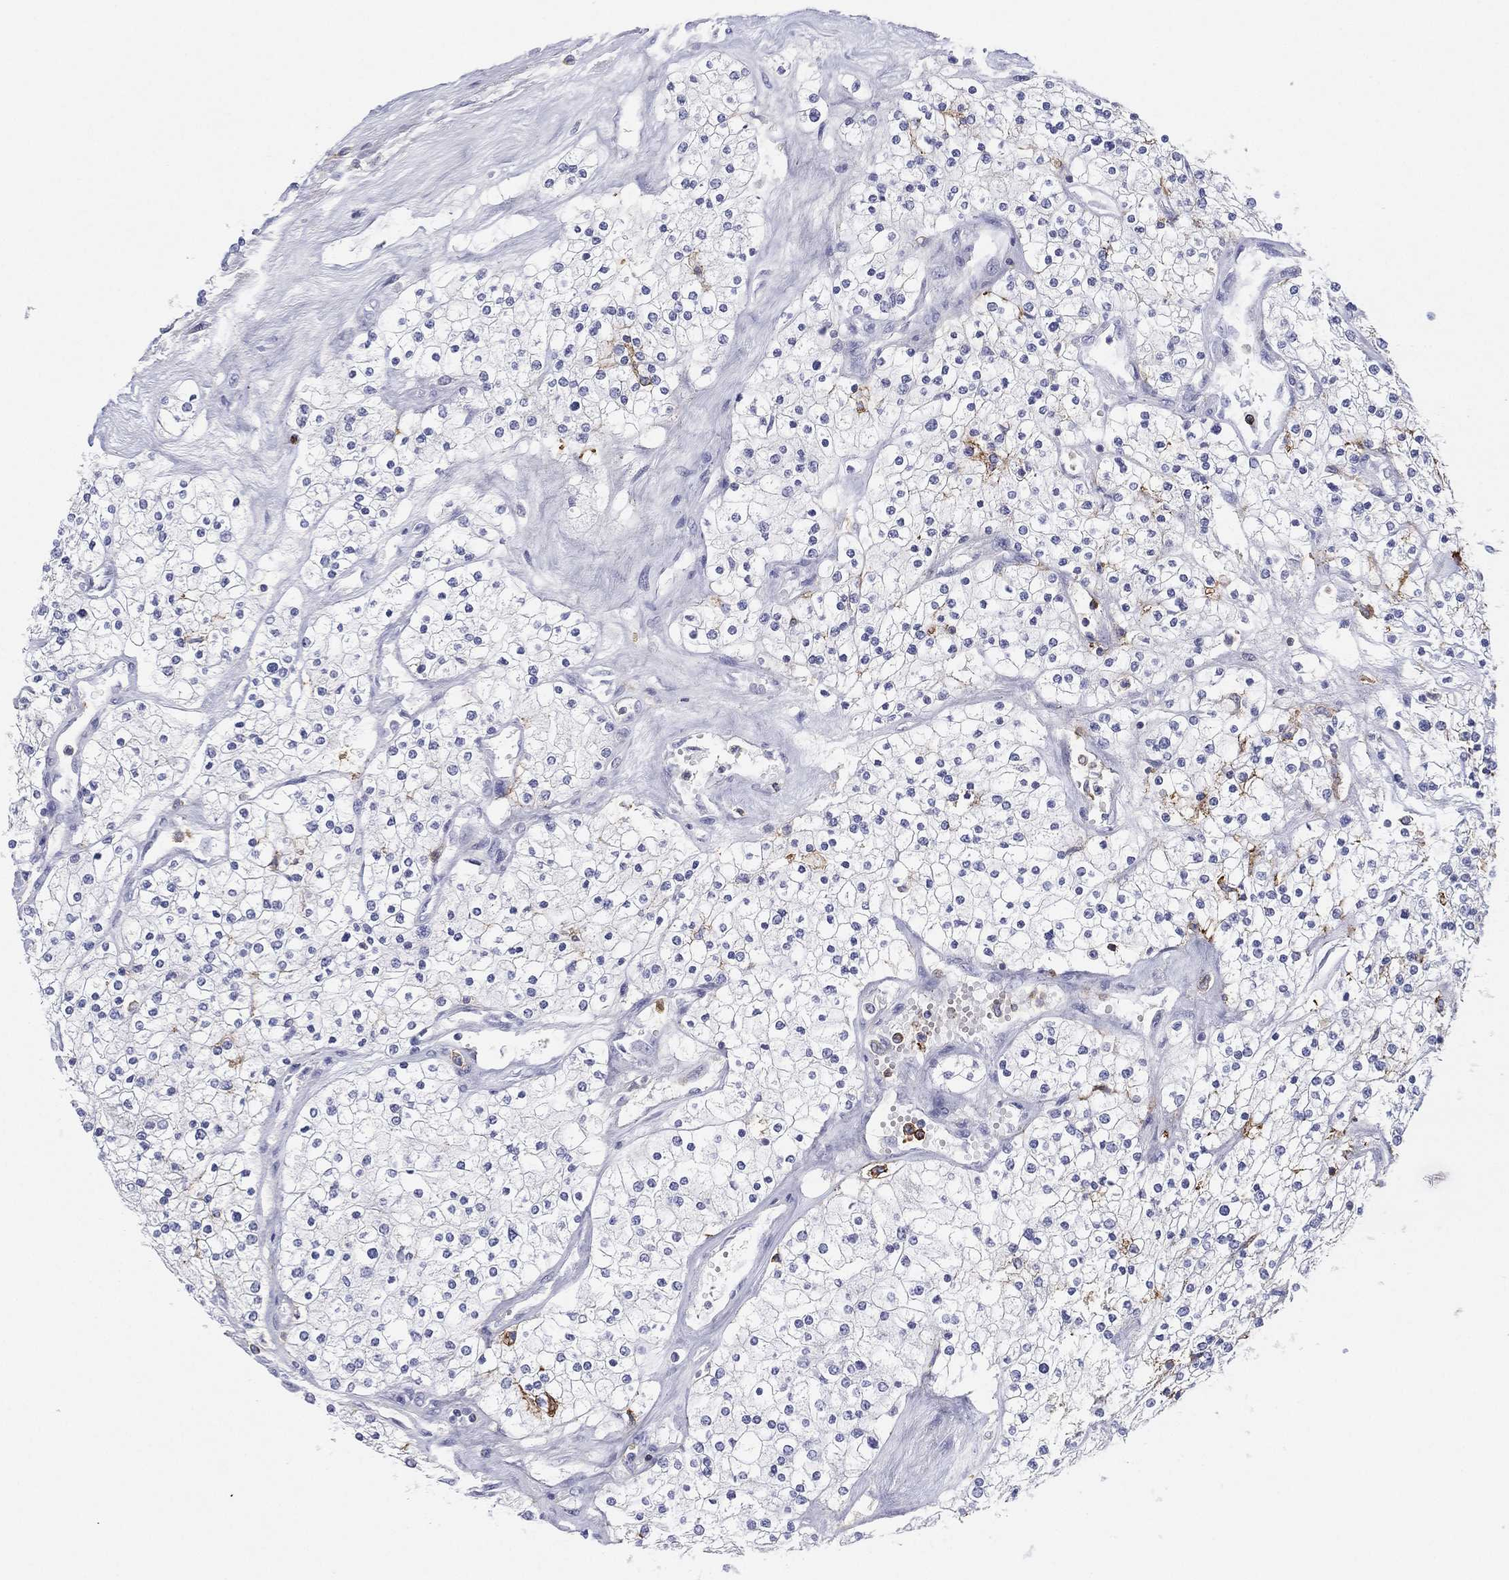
{"staining": {"intensity": "negative", "quantity": "none", "location": "none"}, "tissue": "renal cancer", "cell_type": "Tumor cells", "image_type": "cancer", "snomed": [{"axis": "morphology", "description": "Adenocarcinoma, NOS"}, {"axis": "topography", "description": "Kidney"}], "caption": "Immunohistochemistry micrograph of neoplastic tissue: human renal cancer stained with DAB (3,3'-diaminobenzidine) demonstrates no significant protein expression in tumor cells.", "gene": "SELPLG", "patient": {"sex": "male", "age": 80}}